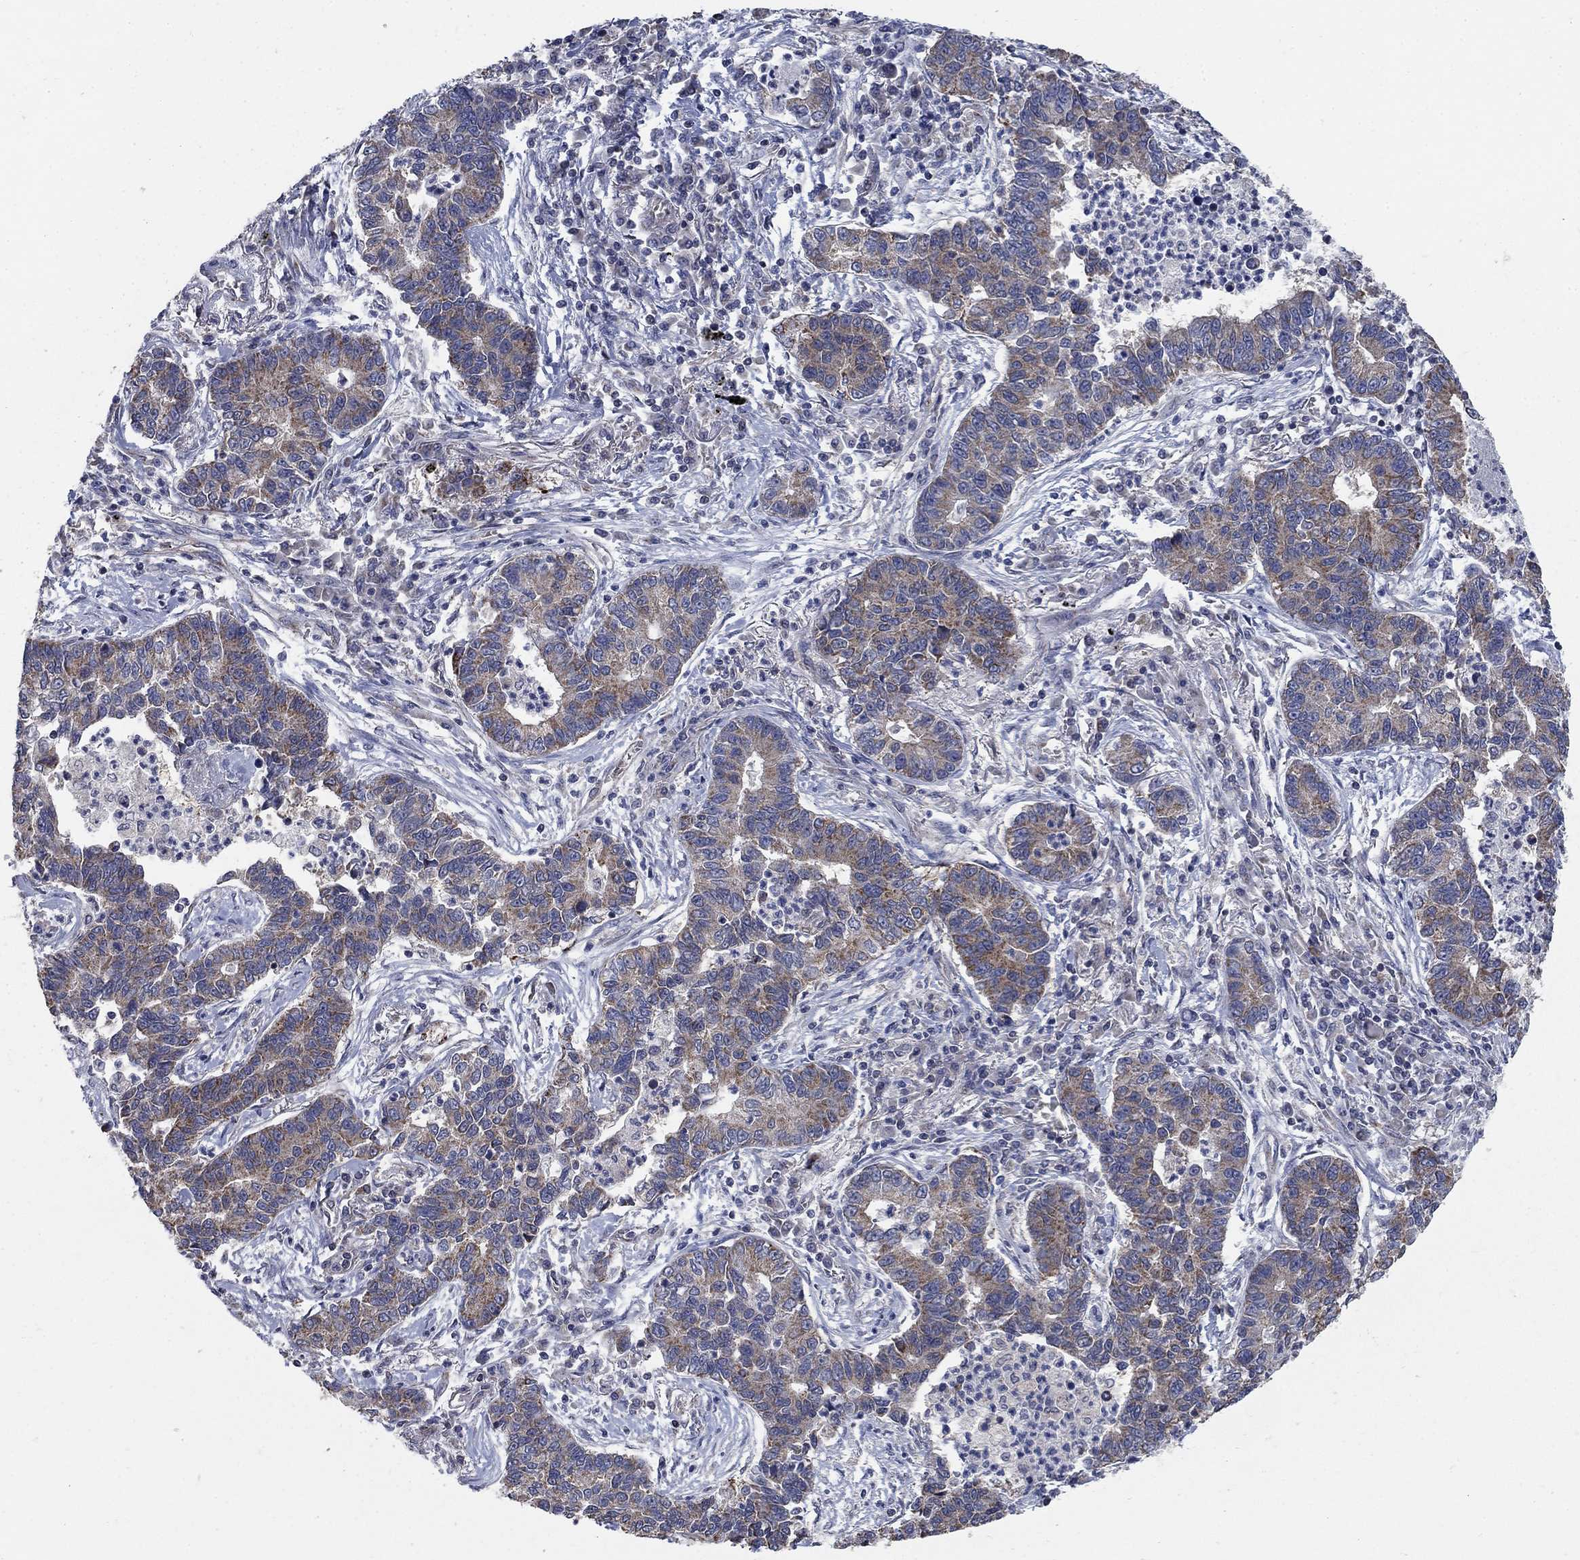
{"staining": {"intensity": "strong", "quantity": "<25%", "location": "cytoplasmic/membranous"}, "tissue": "lung cancer", "cell_type": "Tumor cells", "image_type": "cancer", "snomed": [{"axis": "morphology", "description": "Adenocarcinoma, NOS"}, {"axis": "topography", "description": "Lung"}], "caption": "Protein staining of adenocarcinoma (lung) tissue exhibits strong cytoplasmic/membranous expression in approximately <25% of tumor cells. (Stains: DAB (3,3'-diaminobenzidine) in brown, nuclei in blue, Microscopy: brightfield microscopy at high magnification).", "gene": "NME7", "patient": {"sex": "female", "age": 57}}